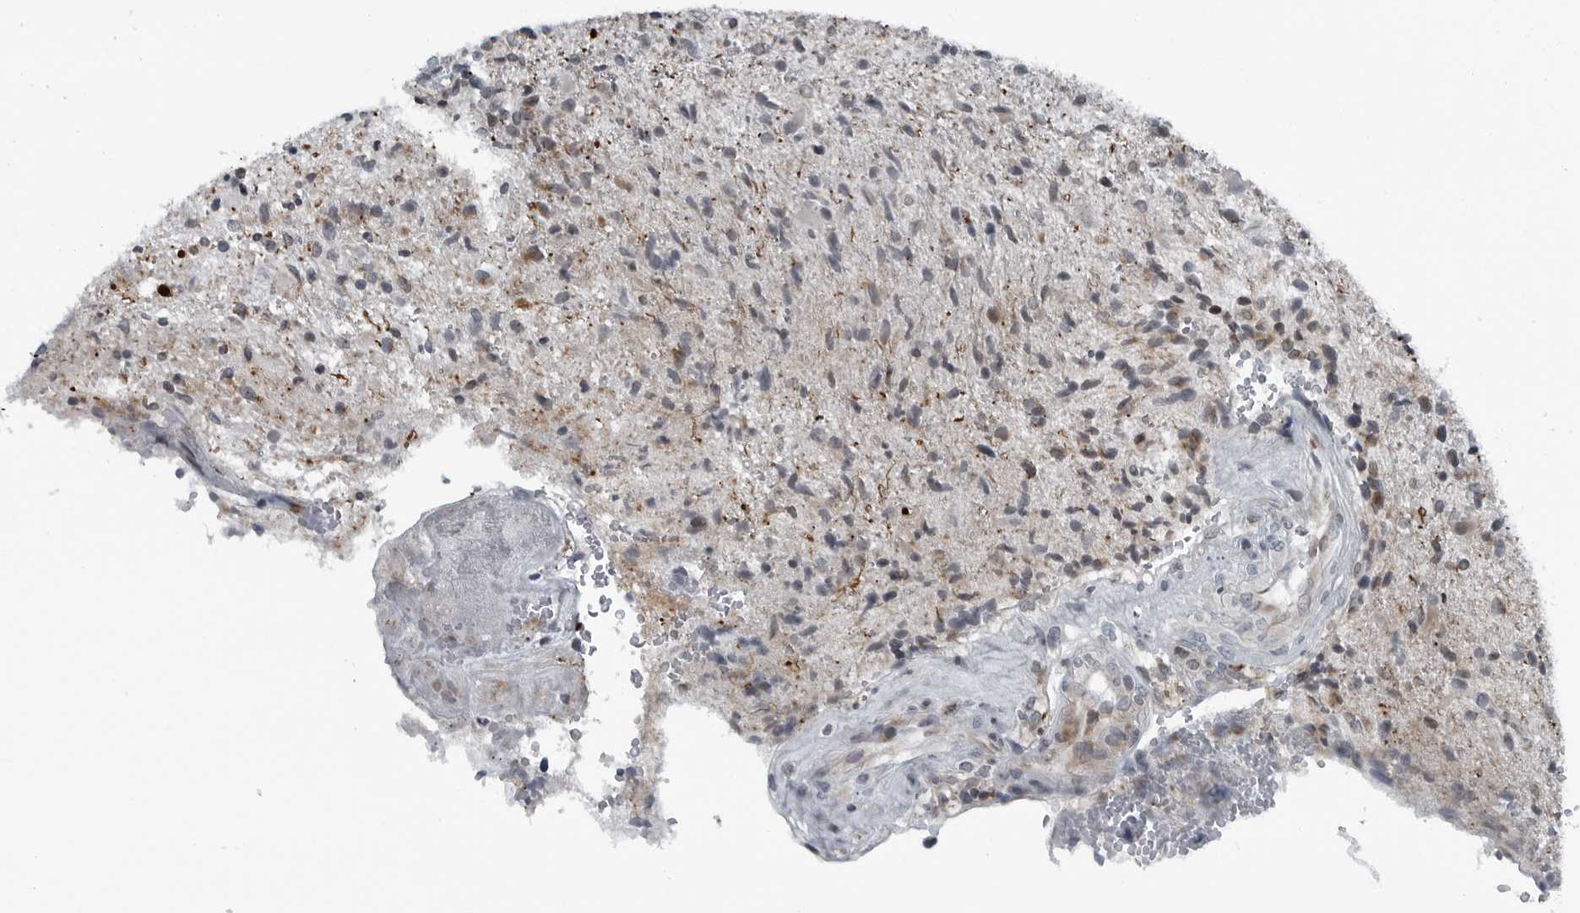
{"staining": {"intensity": "weak", "quantity": "25%-75%", "location": "cytoplasmic/membranous"}, "tissue": "glioma", "cell_type": "Tumor cells", "image_type": "cancer", "snomed": [{"axis": "morphology", "description": "Glioma, malignant, High grade"}, {"axis": "topography", "description": "Brain"}], "caption": "The immunohistochemical stain labels weak cytoplasmic/membranous staining in tumor cells of glioma tissue. The staining was performed using DAB, with brown indicating positive protein expression. Nuclei are stained blue with hematoxylin.", "gene": "GAK", "patient": {"sex": "male", "age": 72}}